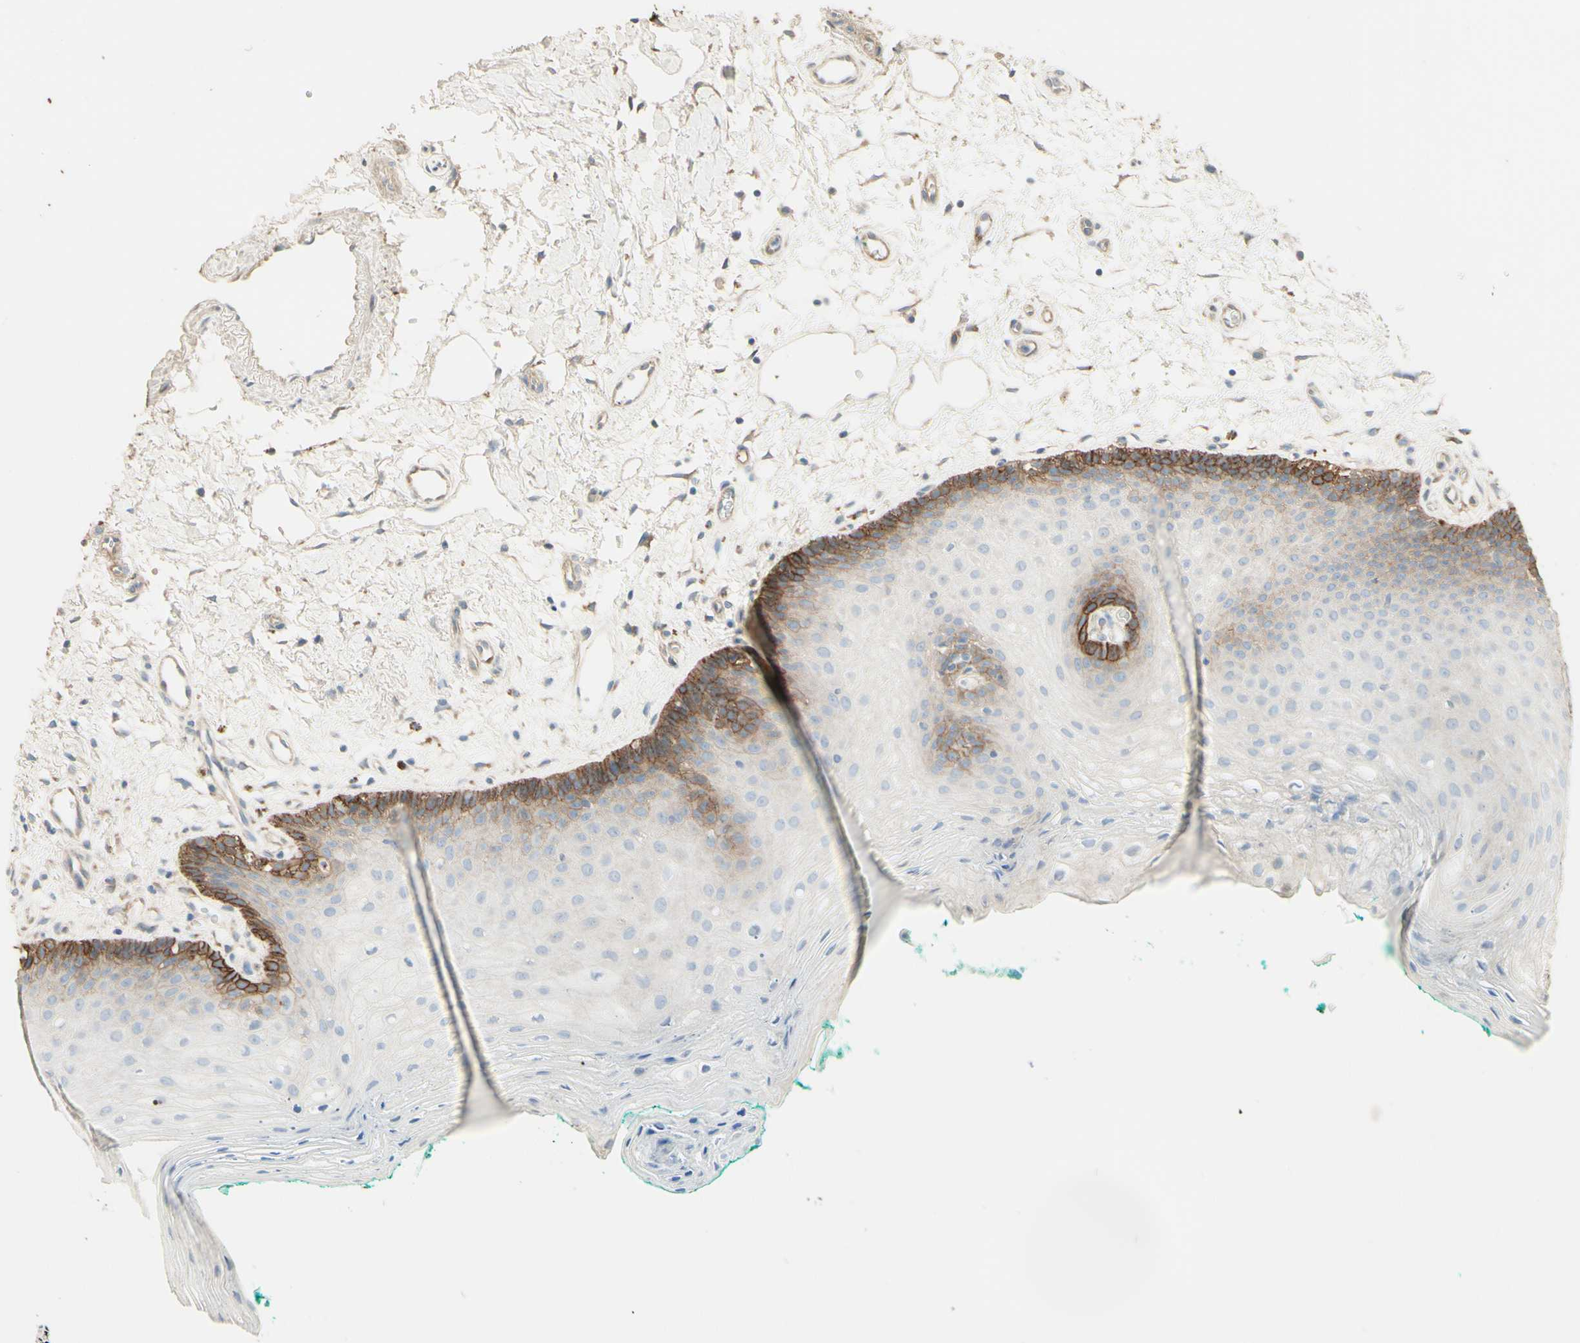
{"staining": {"intensity": "moderate", "quantity": "<25%", "location": "cytoplasmic/membranous"}, "tissue": "oral mucosa", "cell_type": "Squamous epithelial cells", "image_type": "normal", "snomed": [{"axis": "morphology", "description": "Normal tissue, NOS"}, {"axis": "topography", "description": "Skeletal muscle"}, {"axis": "topography", "description": "Oral tissue"}, {"axis": "topography", "description": "Peripheral nerve tissue"}], "caption": "An IHC photomicrograph of benign tissue is shown. Protein staining in brown highlights moderate cytoplasmic/membranous positivity in oral mucosa within squamous epithelial cells.", "gene": "RNF149", "patient": {"sex": "female", "age": 84}}